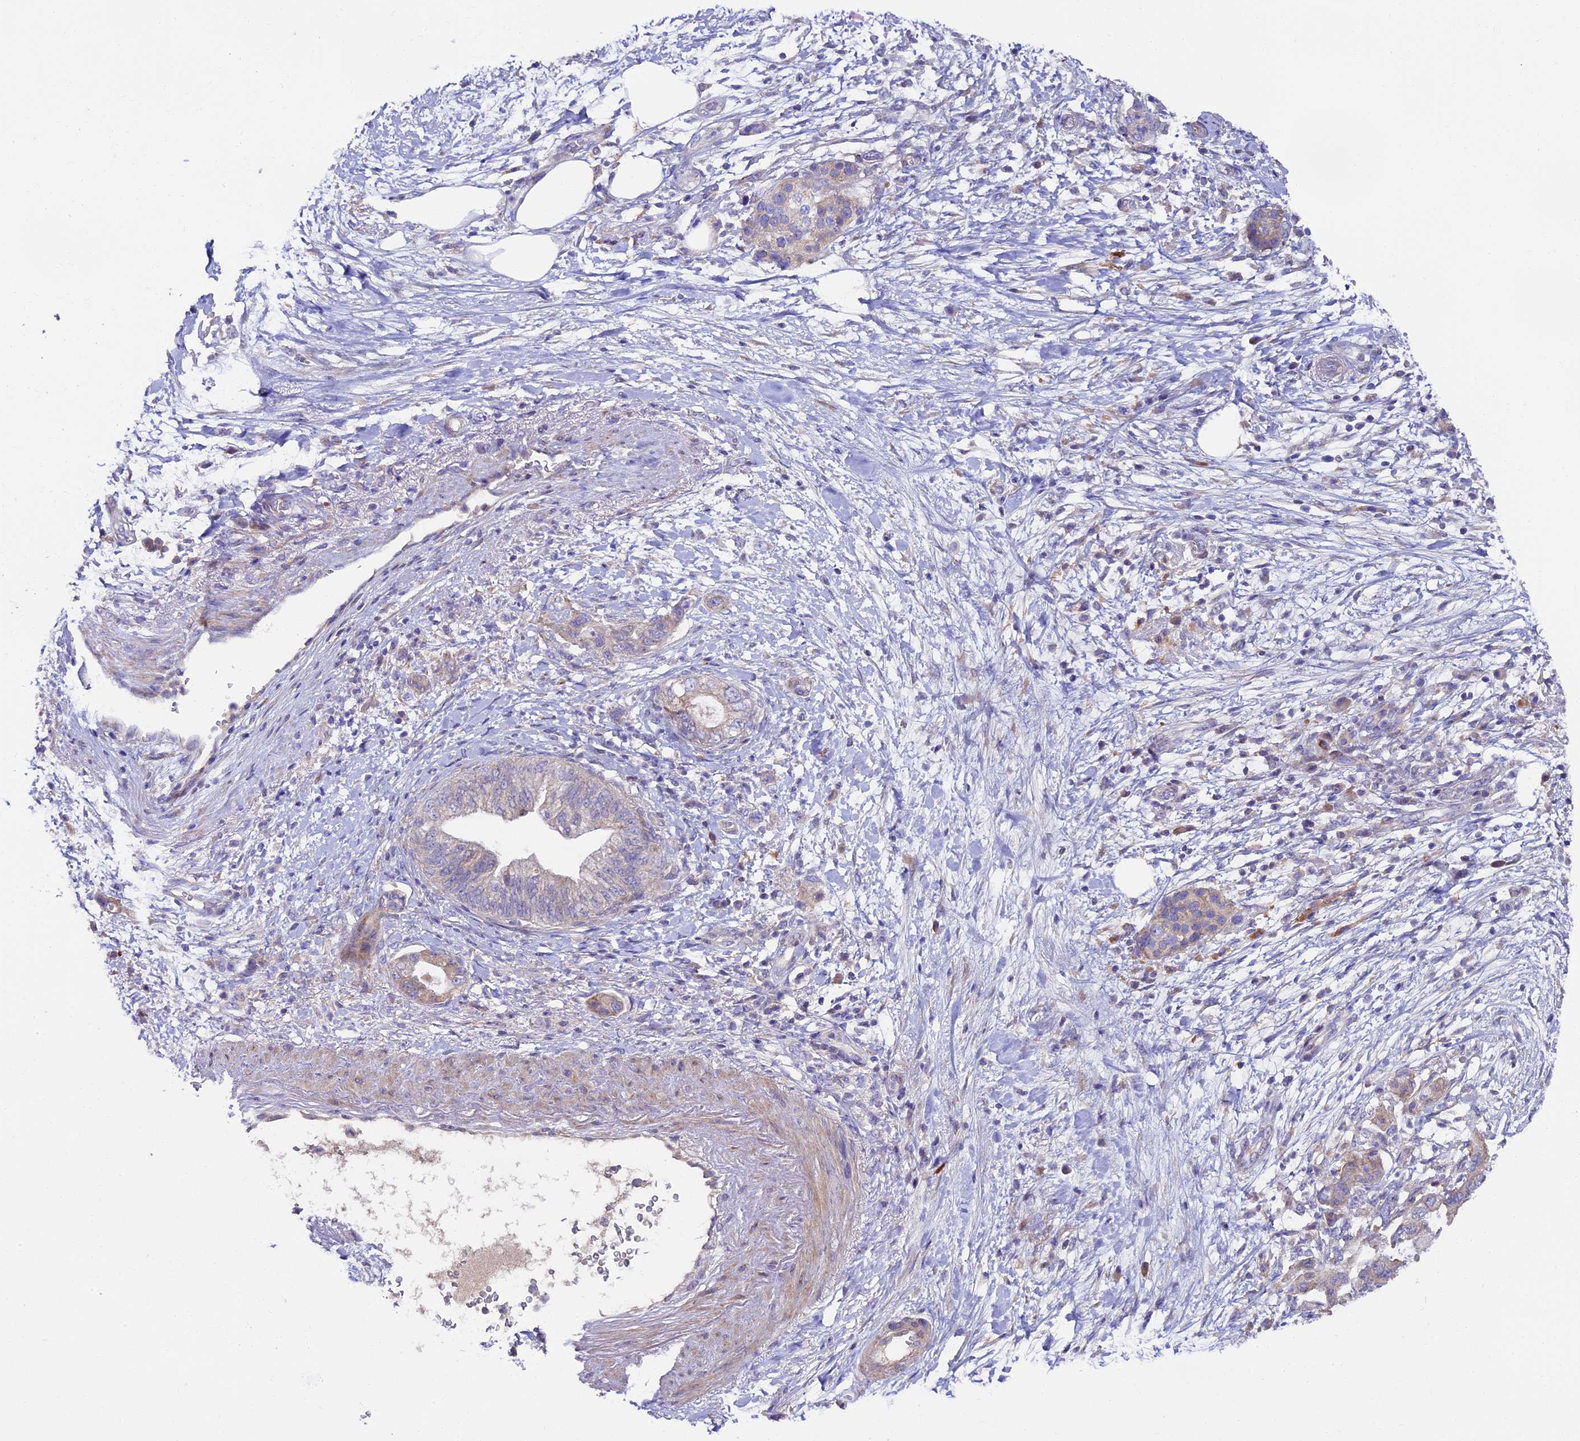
{"staining": {"intensity": "weak", "quantity": "25%-75%", "location": "cytoplasmic/membranous"}, "tissue": "pancreatic cancer", "cell_type": "Tumor cells", "image_type": "cancer", "snomed": [{"axis": "morphology", "description": "Adenocarcinoma, NOS"}, {"axis": "topography", "description": "Pancreas"}], "caption": "Pancreatic cancer stained for a protein (brown) demonstrates weak cytoplasmic/membranous positive positivity in approximately 25%-75% of tumor cells.", "gene": "PIGU", "patient": {"sex": "female", "age": 73}}